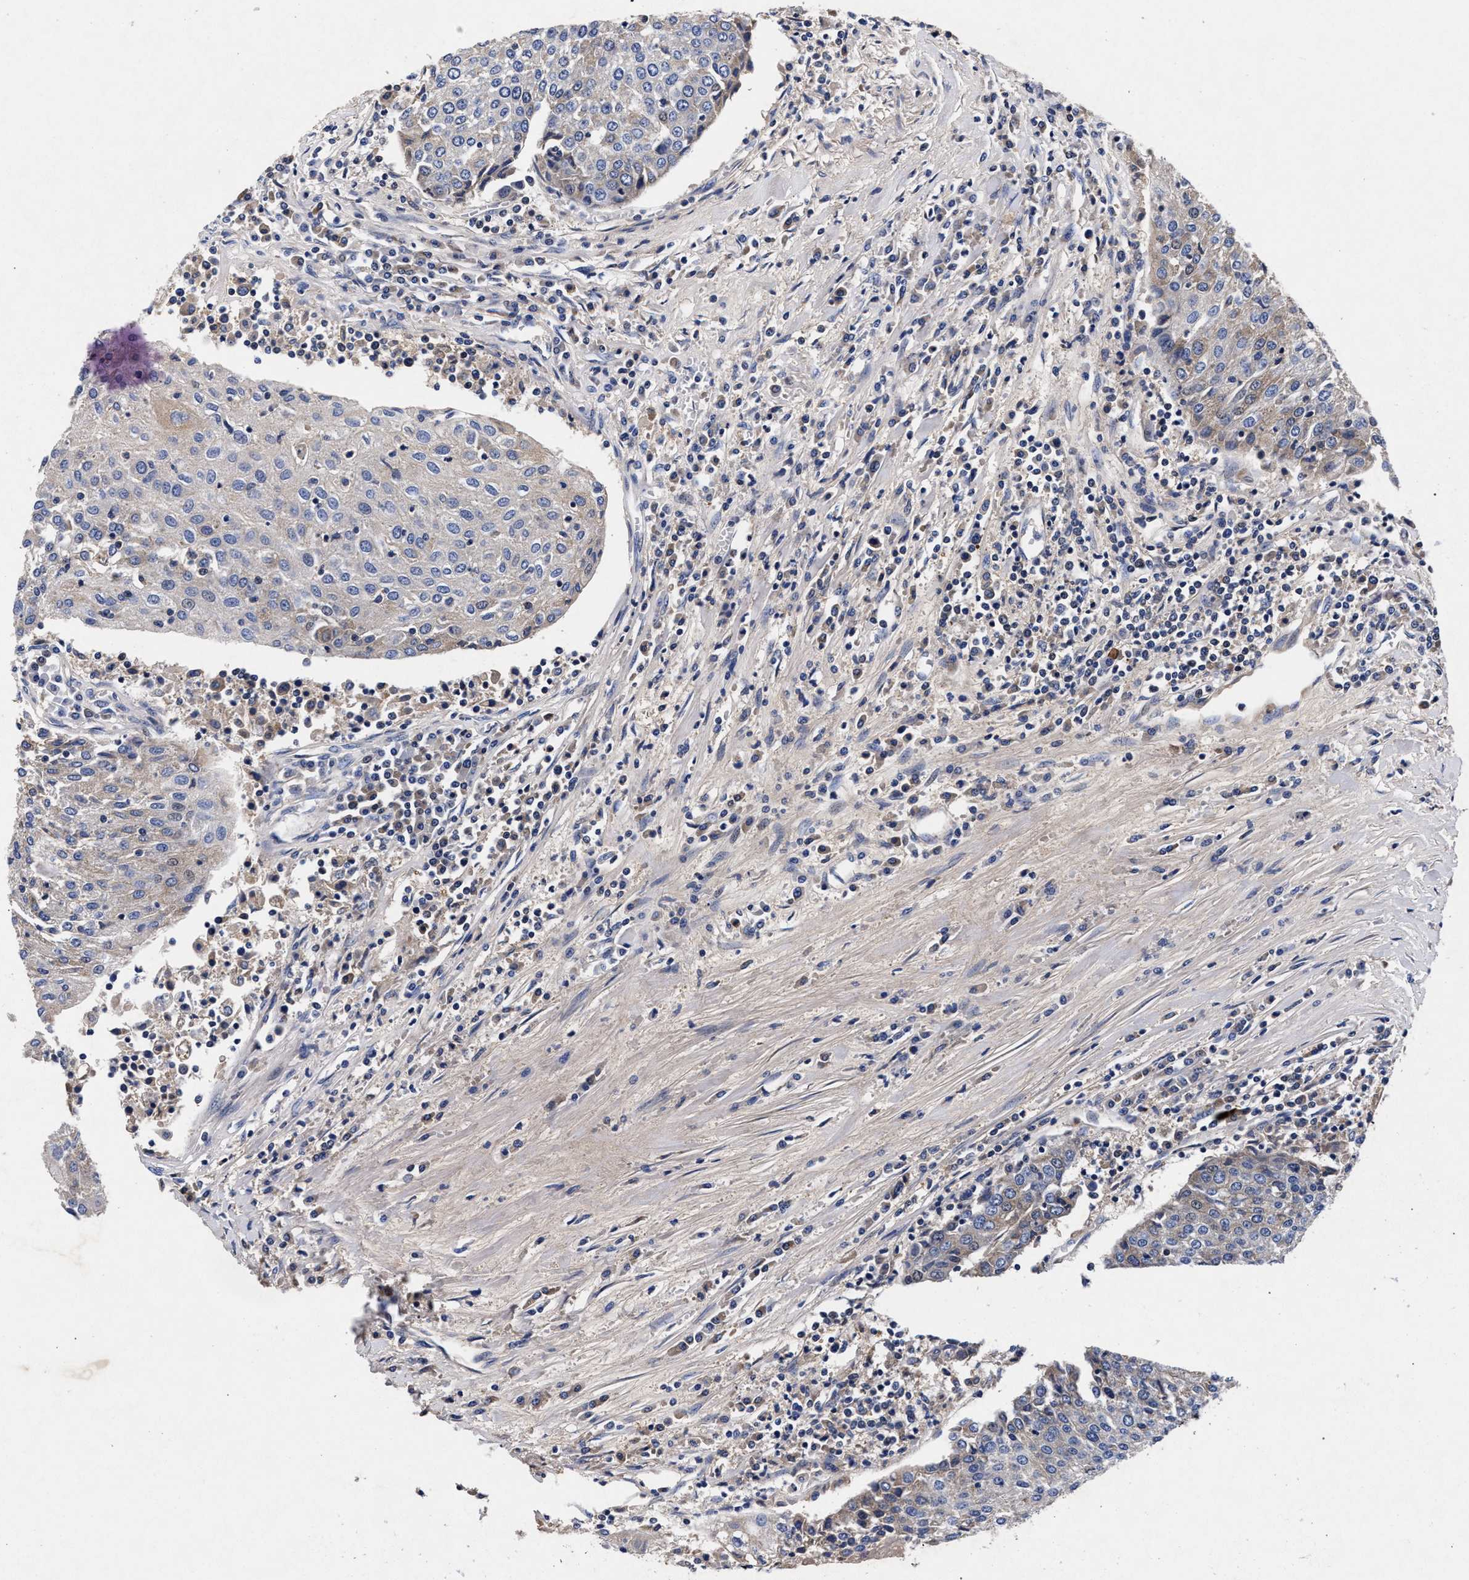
{"staining": {"intensity": "weak", "quantity": "<25%", "location": "cytoplasmic/membranous"}, "tissue": "urothelial cancer", "cell_type": "Tumor cells", "image_type": "cancer", "snomed": [{"axis": "morphology", "description": "Urothelial carcinoma, High grade"}, {"axis": "topography", "description": "Urinary bladder"}], "caption": "Human urothelial carcinoma (high-grade) stained for a protein using immunohistochemistry (IHC) exhibits no positivity in tumor cells.", "gene": "HSD17B14", "patient": {"sex": "female", "age": 85}}